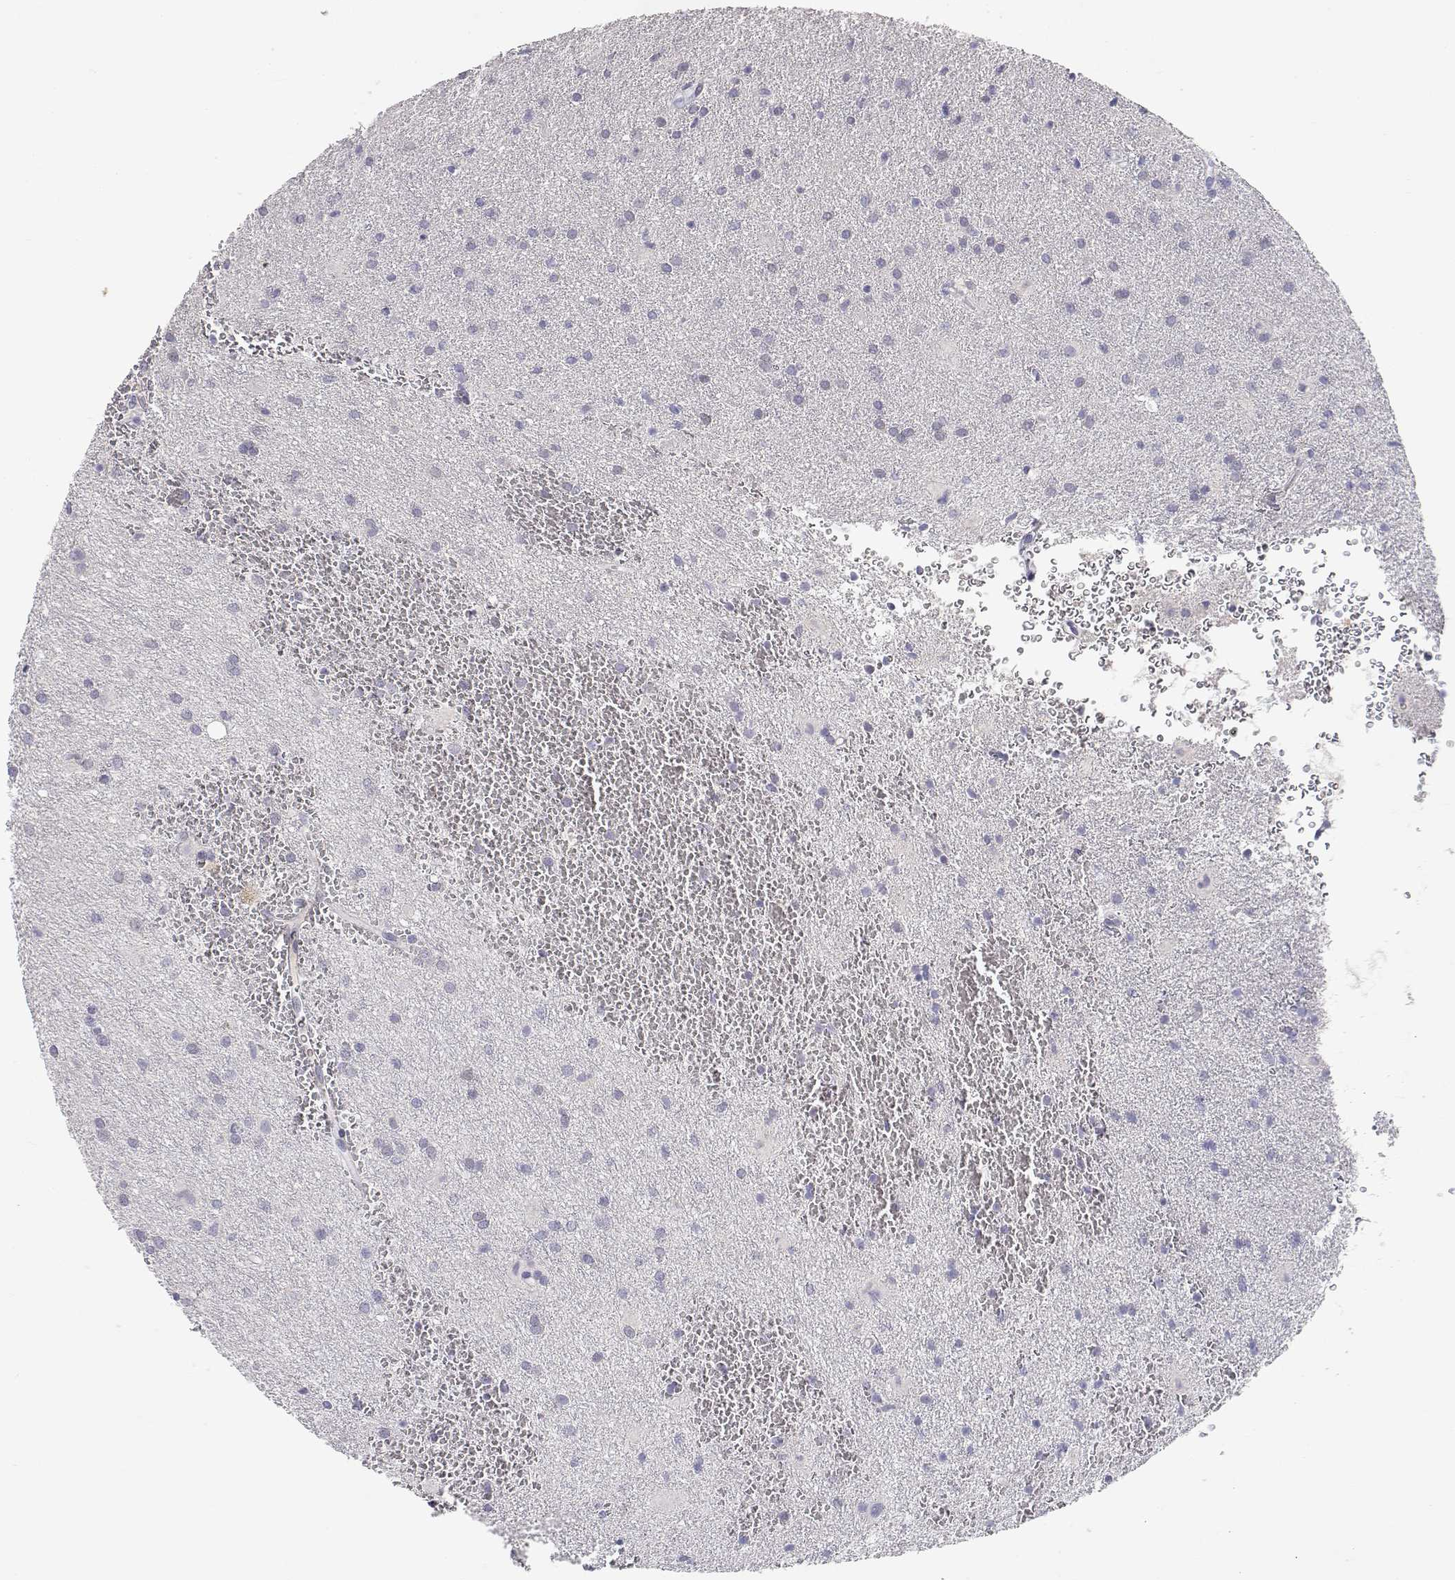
{"staining": {"intensity": "negative", "quantity": "none", "location": "none"}, "tissue": "glioma", "cell_type": "Tumor cells", "image_type": "cancer", "snomed": [{"axis": "morphology", "description": "Glioma, malignant, Low grade"}, {"axis": "topography", "description": "Brain"}], "caption": "Protein analysis of malignant glioma (low-grade) exhibits no significant expression in tumor cells.", "gene": "ADA", "patient": {"sex": "male", "age": 58}}